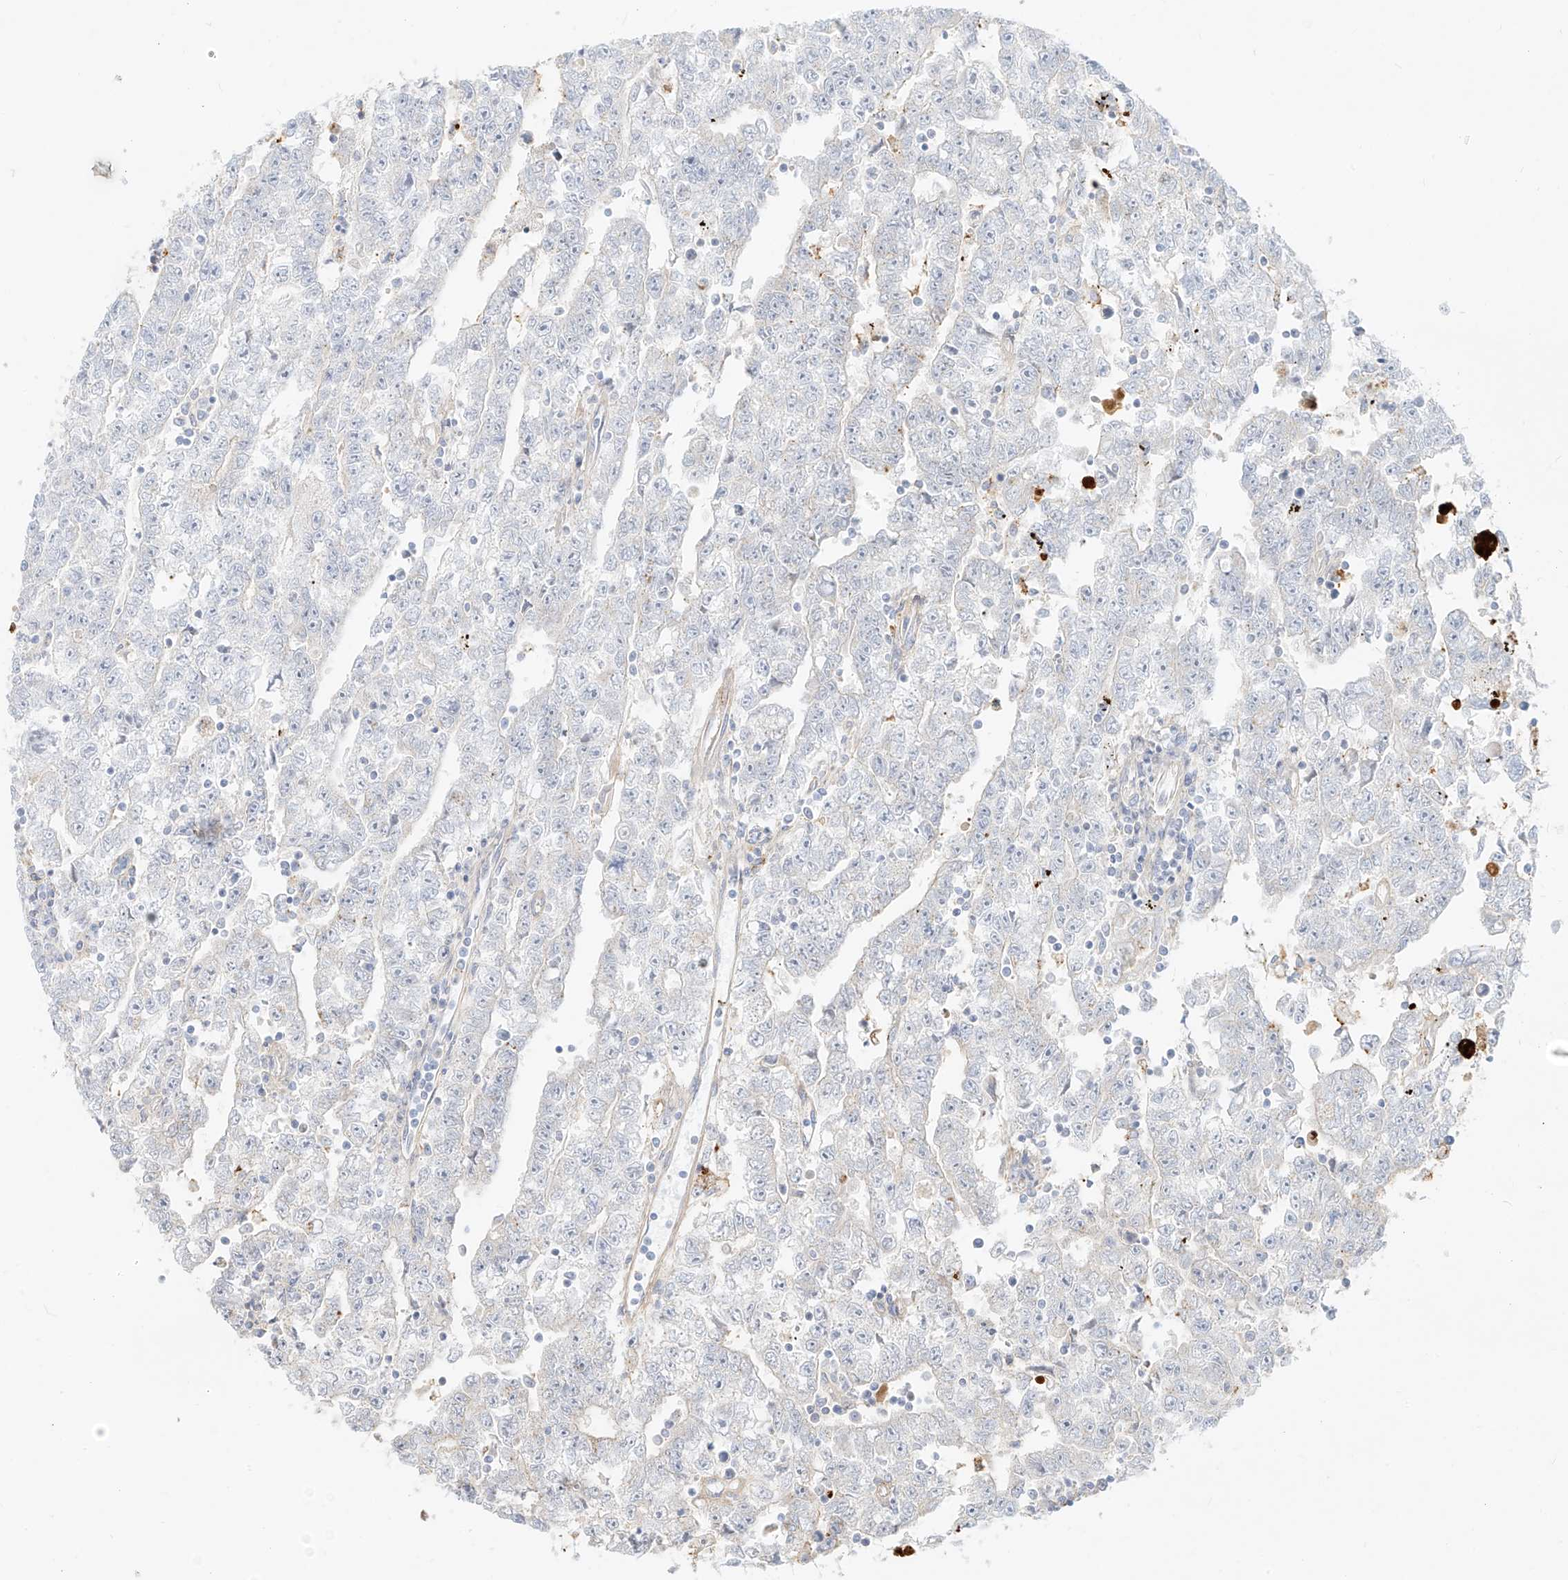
{"staining": {"intensity": "negative", "quantity": "none", "location": "none"}, "tissue": "testis cancer", "cell_type": "Tumor cells", "image_type": "cancer", "snomed": [{"axis": "morphology", "description": "Carcinoma, Embryonal, NOS"}, {"axis": "topography", "description": "Testis"}], "caption": "The image reveals no staining of tumor cells in testis cancer (embryonal carcinoma).", "gene": "OCSTAMP", "patient": {"sex": "male", "age": 25}}